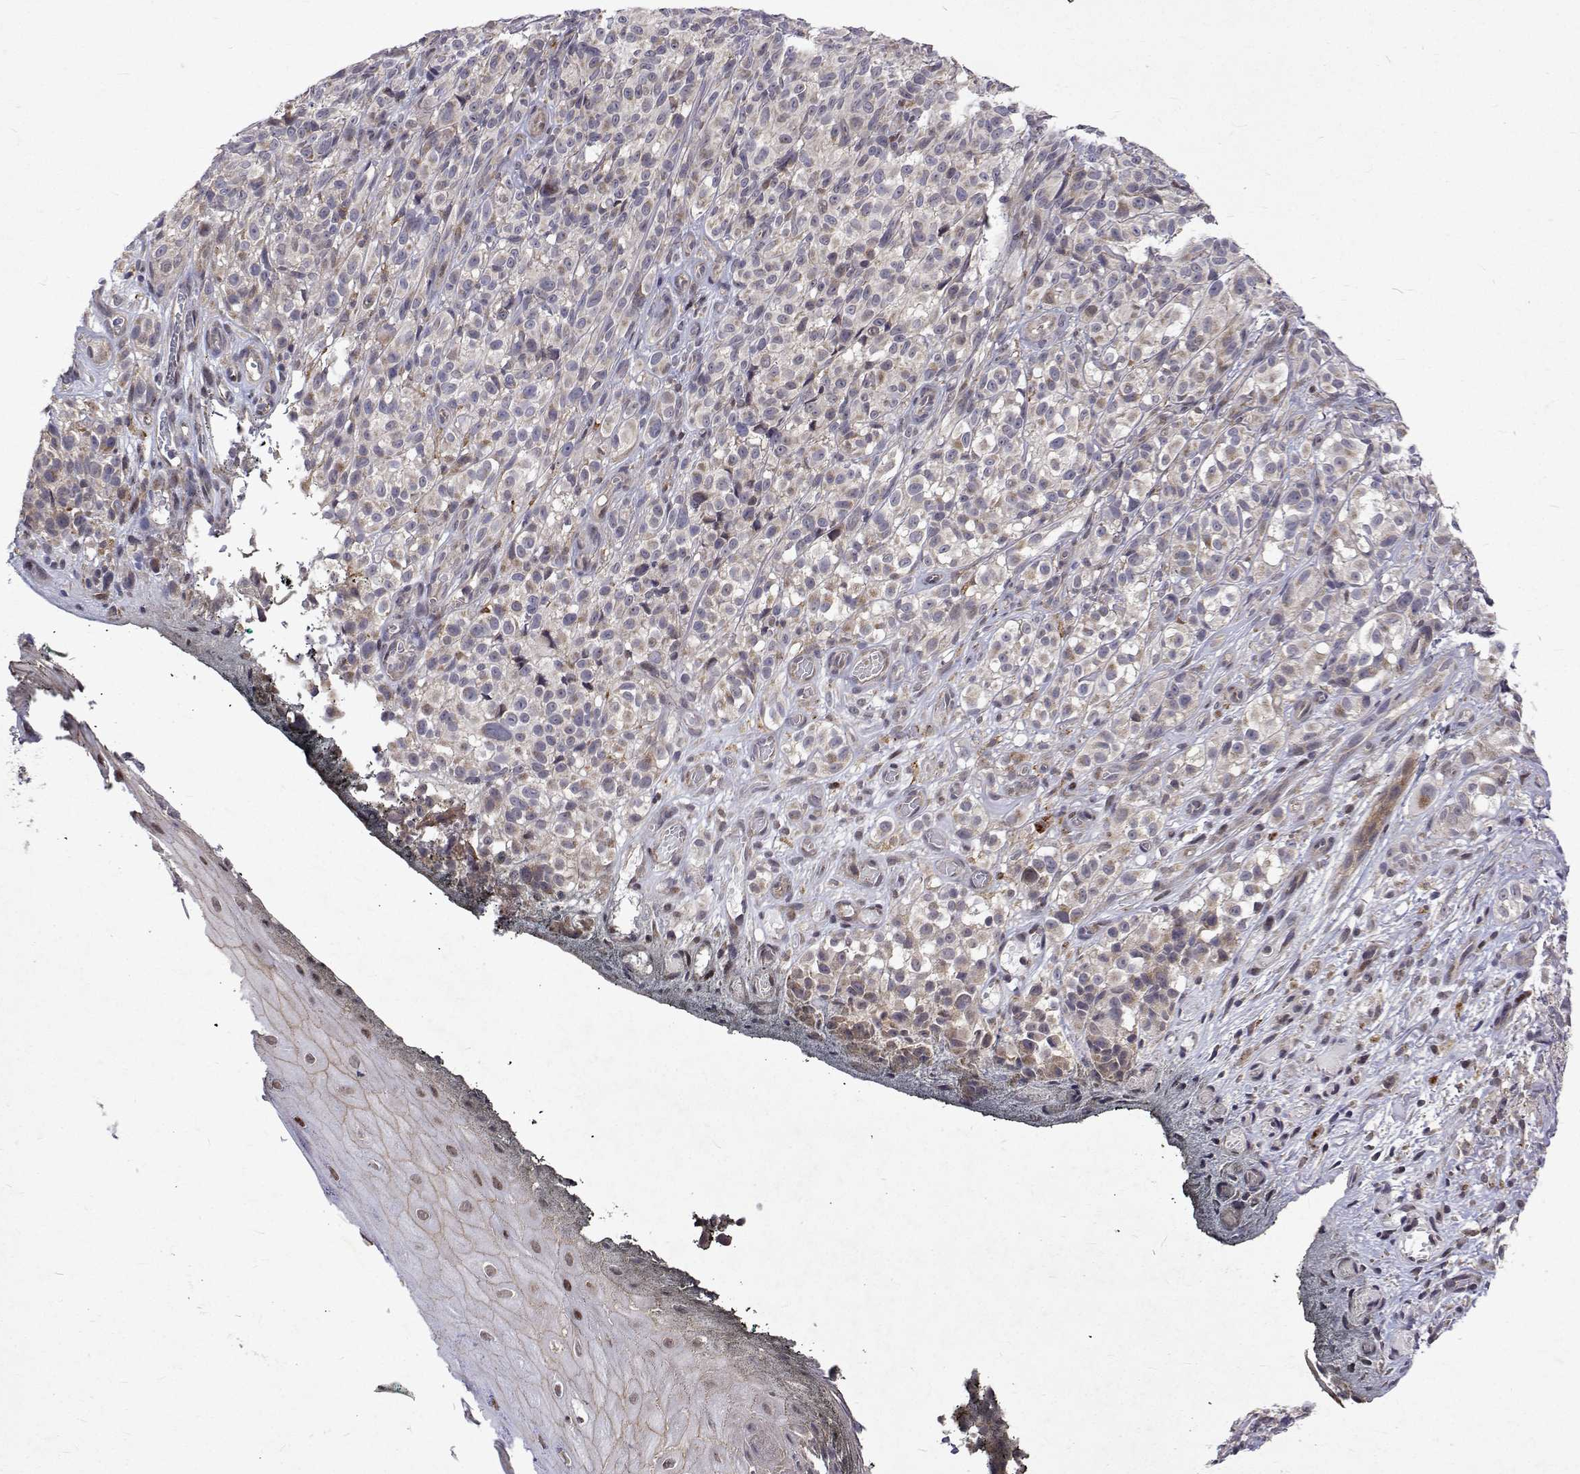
{"staining": {"intensity": "negative", "quantity": "none", "location": "none"}, "tissue": "melanoma", "cell_type": "Tumor cells", "image_type": "cancer", "snomed": [{"axis": "morphology", "description": "Malignant melanoma, NOS"}, {"axis": "topography", "description": "Skin"}], "caption": "Immunohistochemistry (IHC) histopathology image of human malignant melanoma stained for a protein (brown), which exhibits no expression in tumor cells.", "gene": "ALKBH8", "patient": {"sex": "female", "age": 85}}